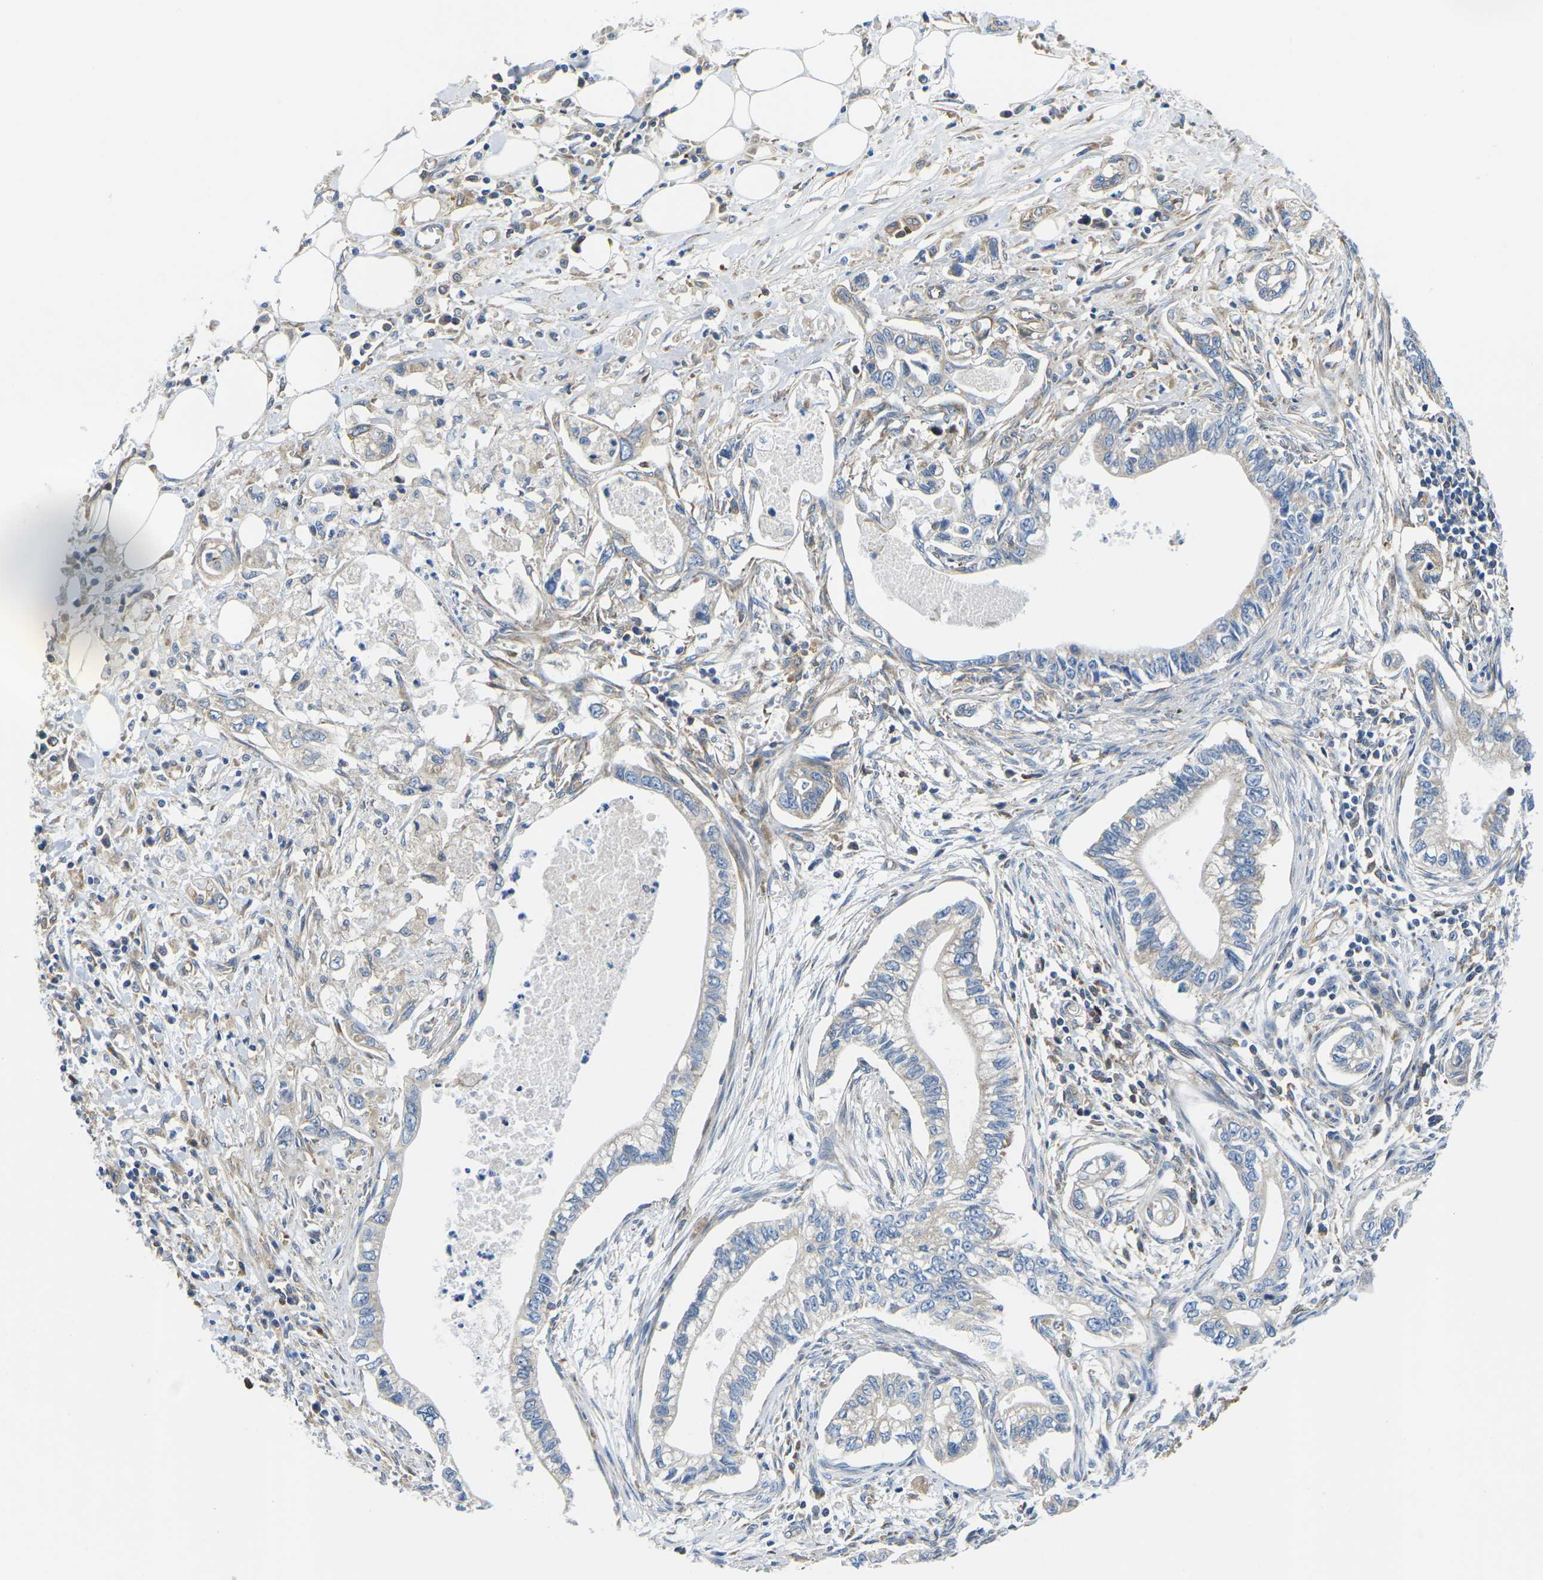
{"staining": {"intensity": "weak", "quantity": "<25%", "location": "cytoplasmic/membranous"}, "tissue": "pancreatic cancer", "cell_type": "Tumor cells", "image_type": "cancer", "snomed": [{"axis": "morphology", "description": "Adenocarcinoma, NOS"}, {"axis": "topography", "description": "Pancreas"}], "caption": "Immunohistochemistry (IHC) histopathology image of neoplastic tissue: pancreatic cancer (adenocarcinoma) stained with DAB shows no significant protein expression in tumor cells.", "gene": "TMEFF2", "patient": {"sex": "male", "age": 56}}